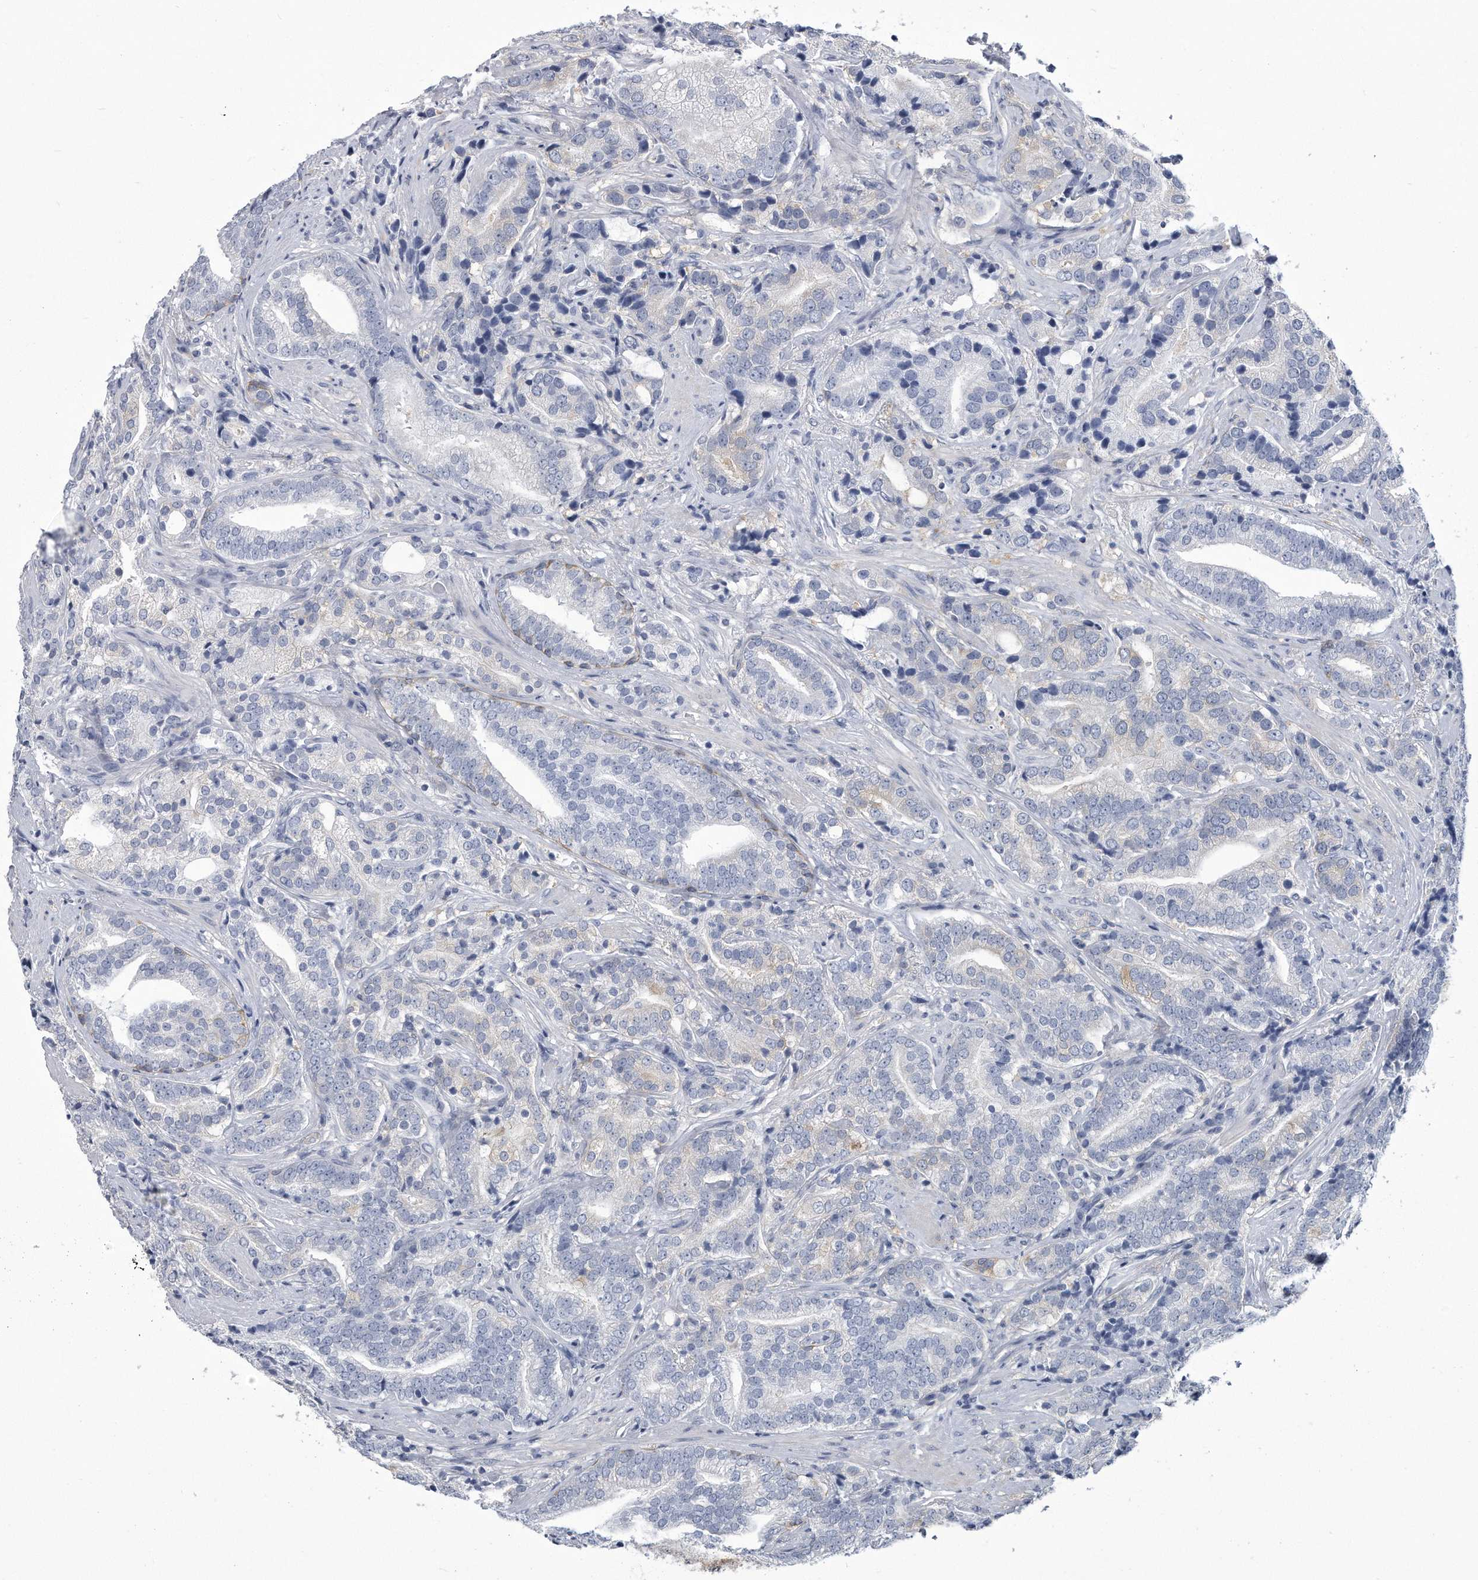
{"staining": {"intensity": "negative", "quantity": "none", "location": "none"}, "tissue": "prostate cancer", "cell_type": "Tumor cells", "image_type": "cancer", "snomed": [{"axis": "morphology", "description": "Adenocarcinoma, High grade"}, {"axis": "topography", "description": "Prostate"}], "caption": "IHC of prostate cancer displays no staining in tumor cells.", "gene": "PYGB", "patient": {"sex": "male", "age": 57}}